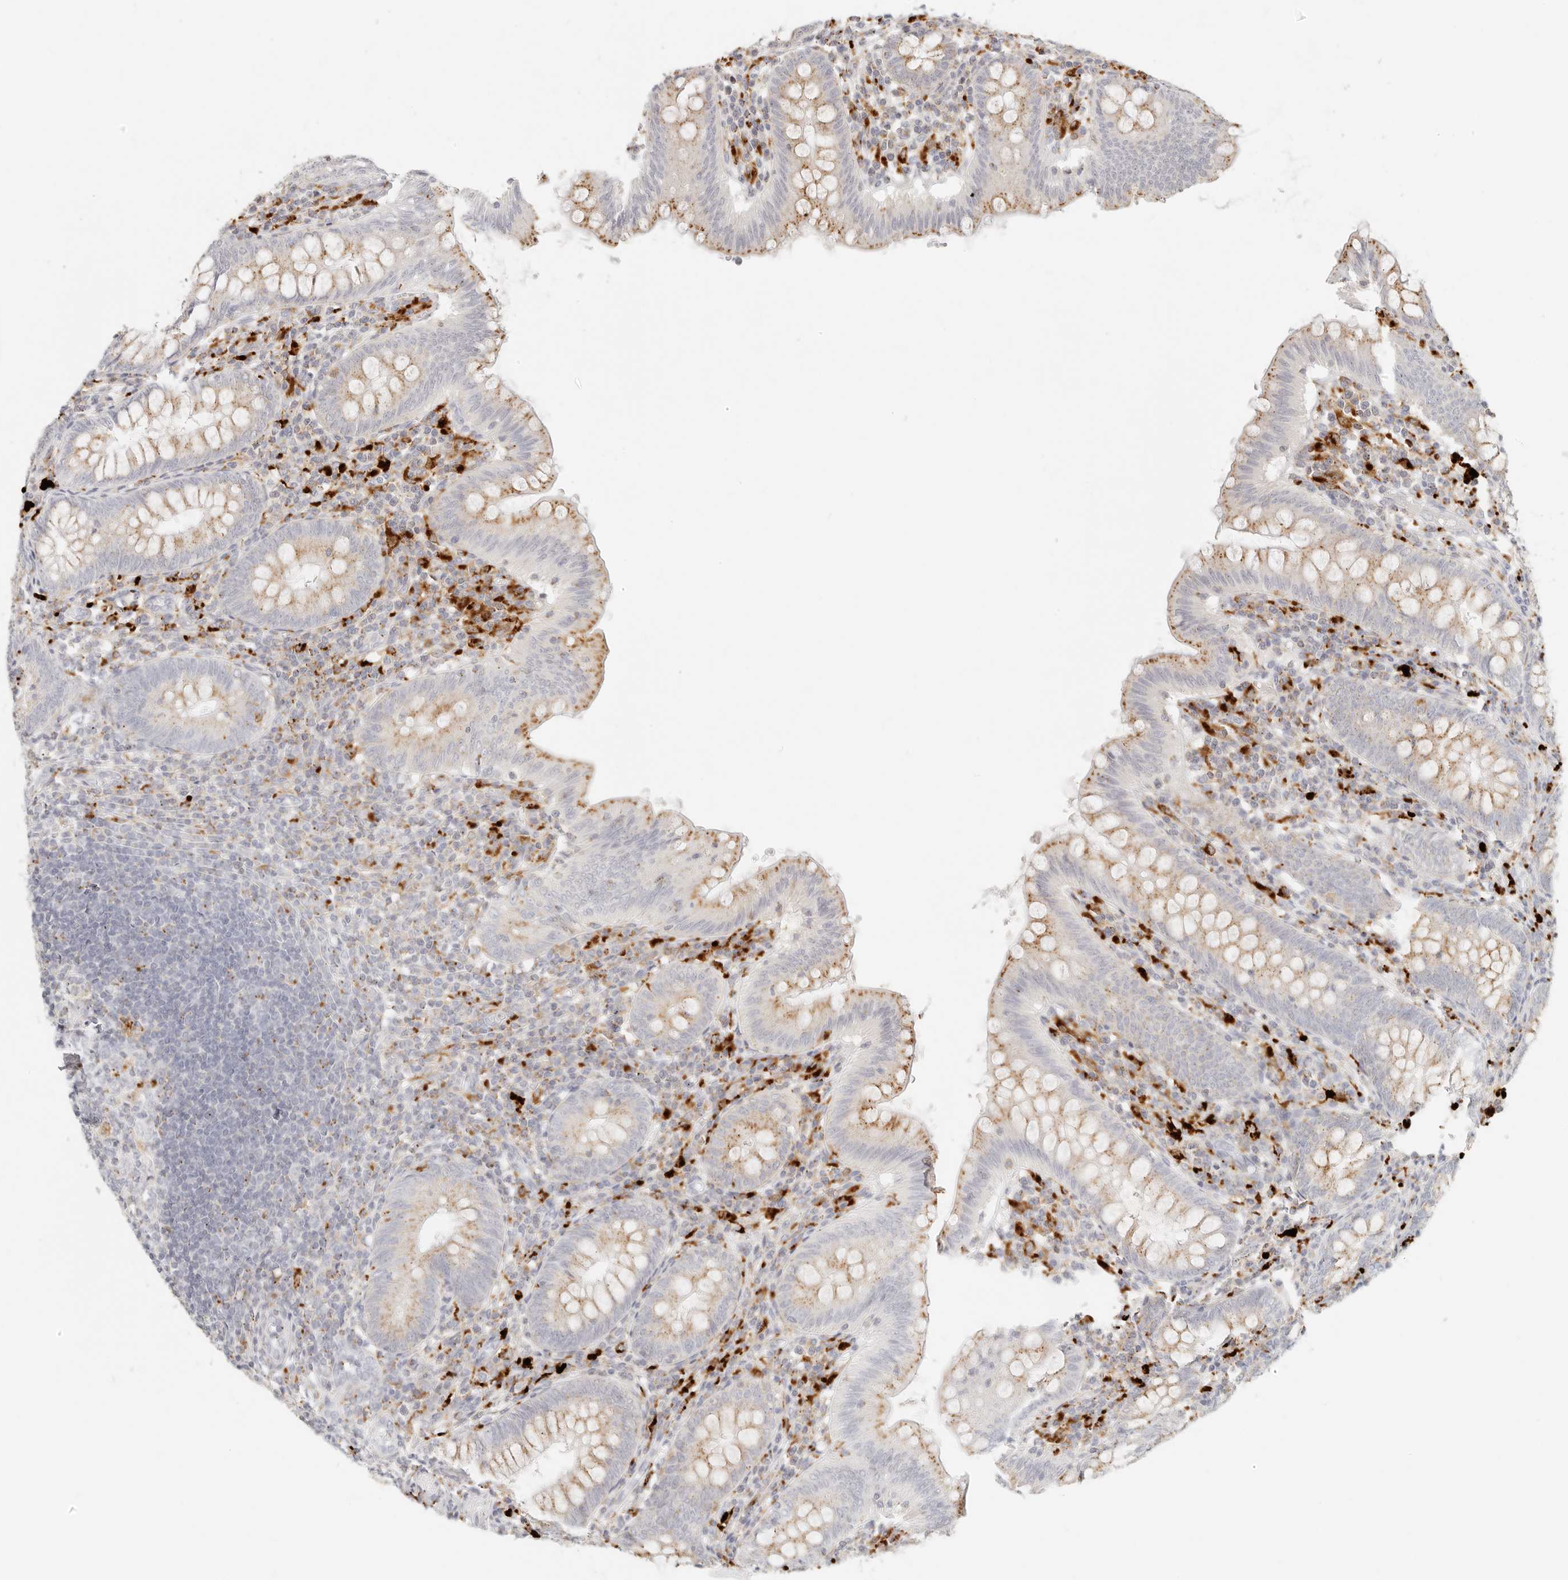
{"staining": {"intensity": "moderate", "quantity": "25%-75%", "location": "cytoplasmic/membranous"}, "tissue": "appendix", "cell_type": "Glandular cells", "image_type": "normal", "snomed": [{"axis": "morphology", "description": "Normal tissue, NOS"}, {"axis": "topography", "description": "Appendix"}], "caption": "Immunohistochemical staining of benign appendix demonstrates 25%-75% levels of moderate cytoplasmic/membranous protein expression in about 25%-75% of glandular cells.", "gene": "RNASET2", "patient": {"sex": "male", "age": 14}}